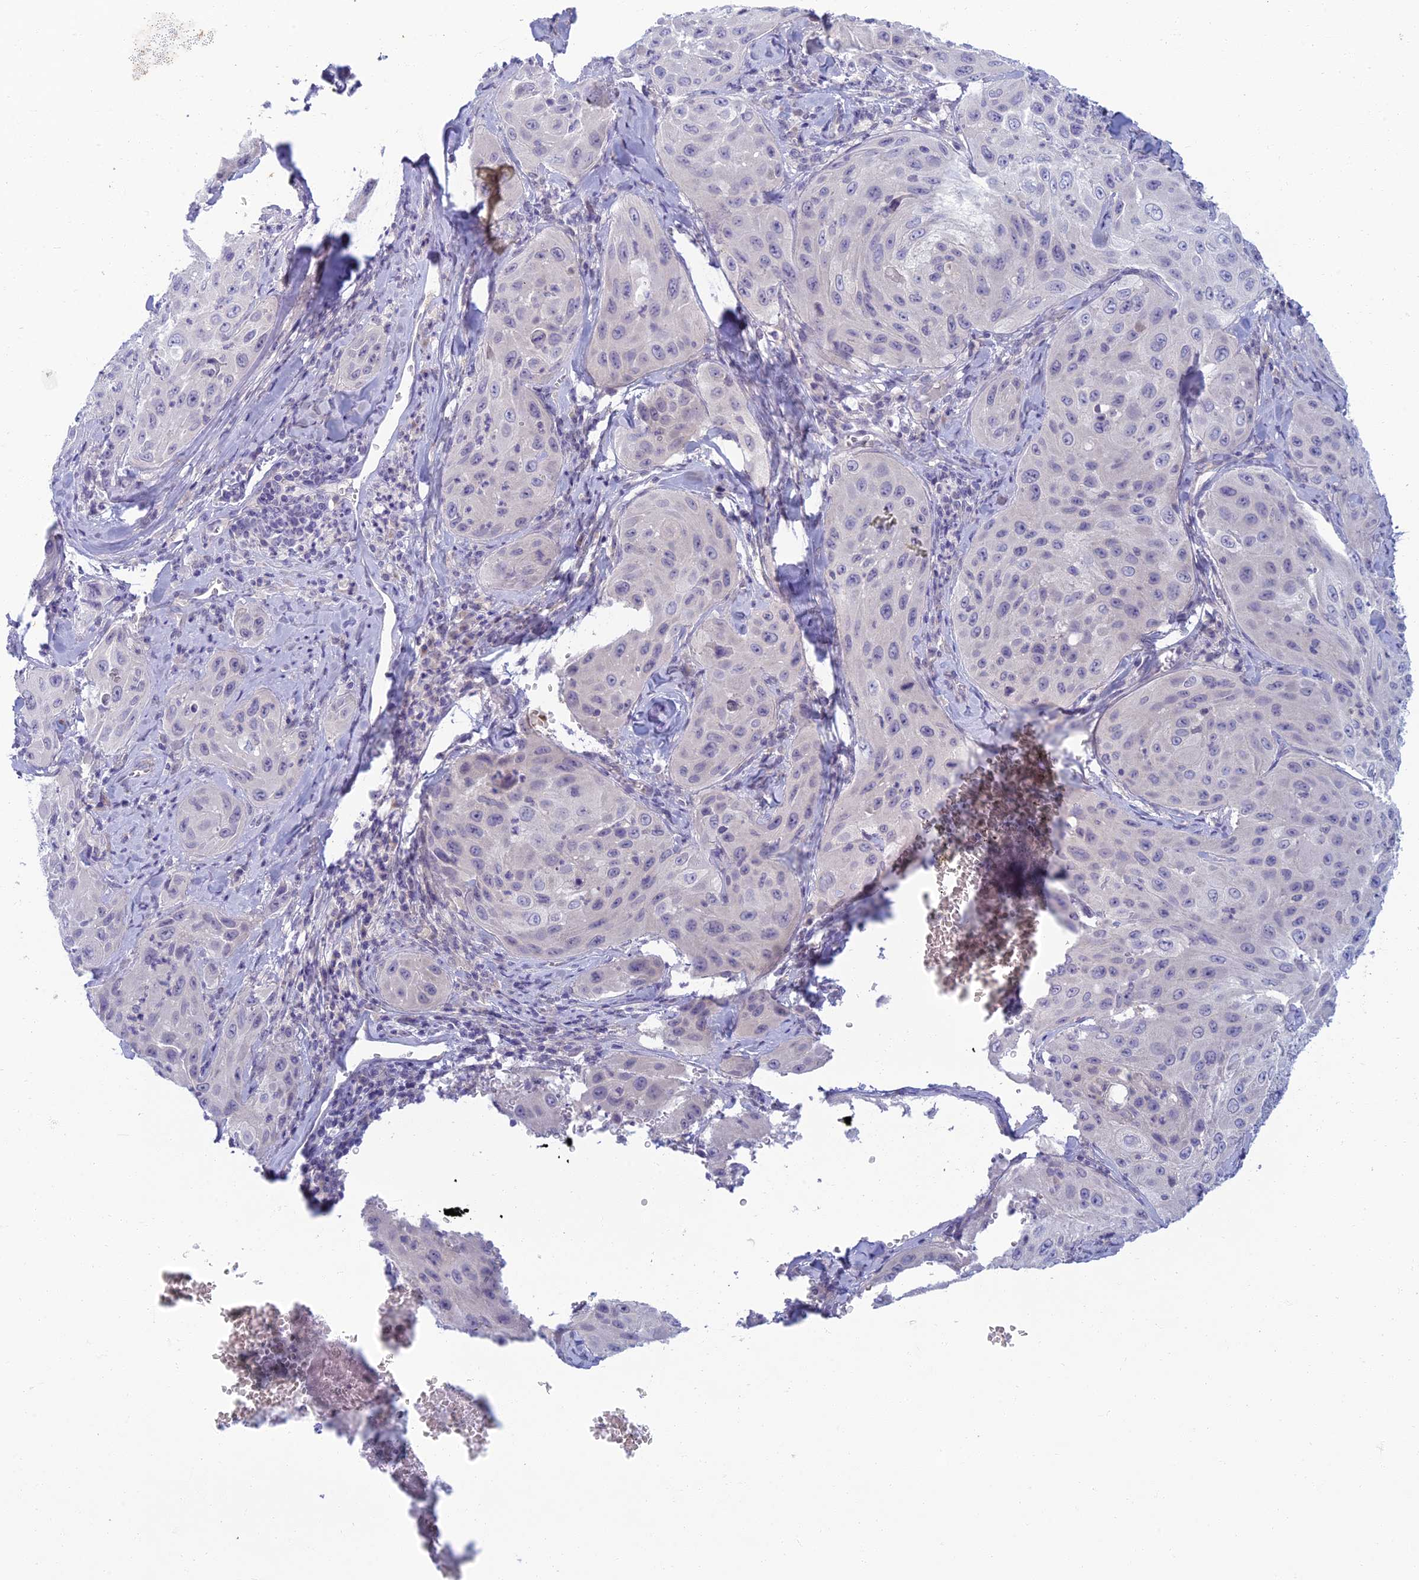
{"staining": {"intensity": "negative", "quantity": "none", "location": "none"}, "tissue": "cervical cancer", "cell_type": "Tumor cells", "image_type": "cancer", "snomed": [{"axis": "morphology", "description": "Squamous cell carcinoma, NOS"}, {"axis": "topography", "description": "Cervix"}], "caption": "Micrograph shows no significant protein staining in tumor cells of cervical cancer (squamous cell carcinoma).", "gene": "SLC25A41", "patient": {"sex": "female", "age": 42}}